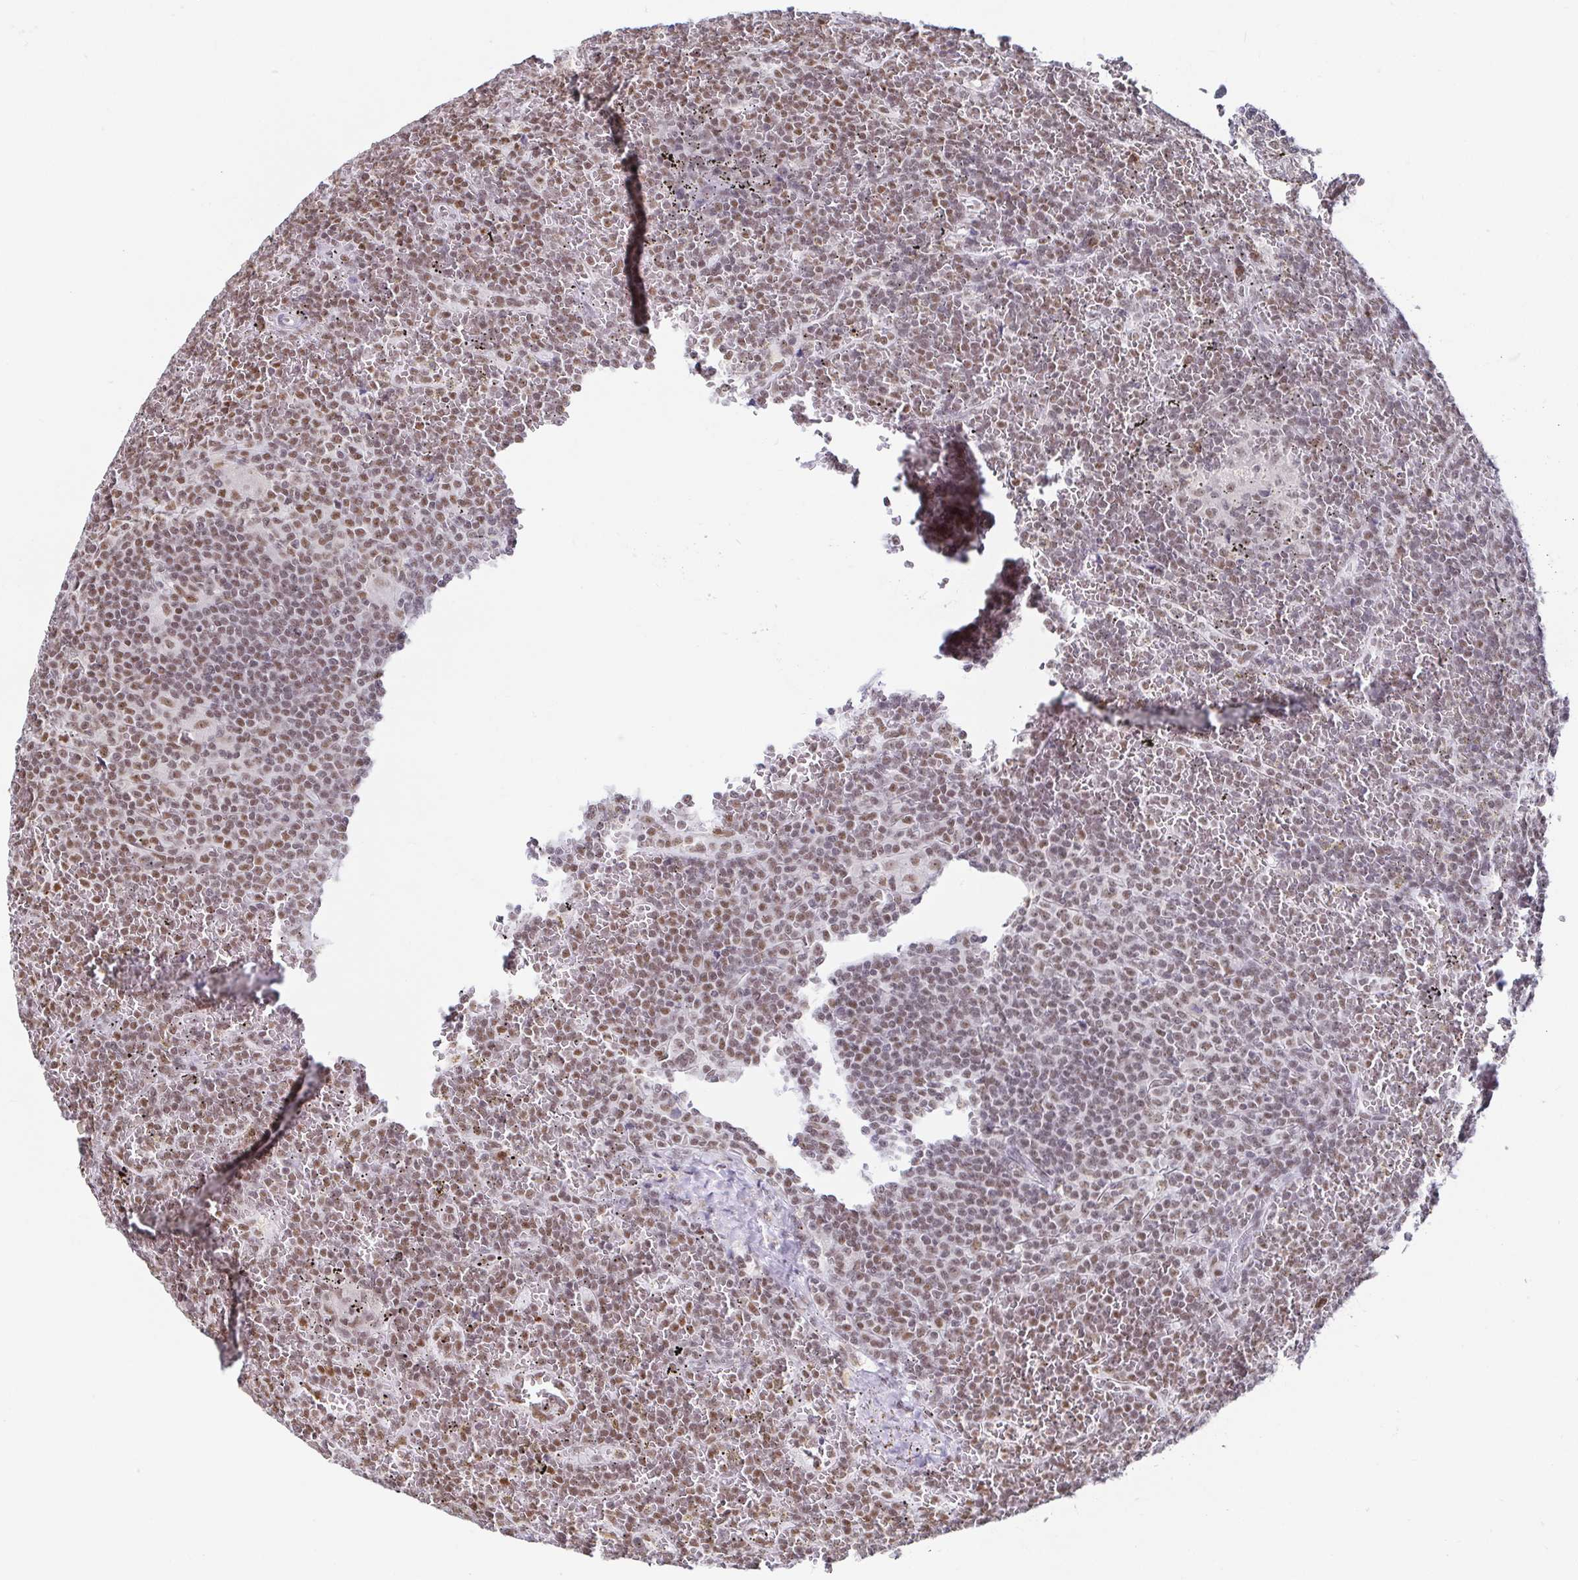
{"staining": {"intensity": "moderate", "quantity": "25%-75%", "location": "nuclear"}, "tissue": "lymphoma", "cell_type": "Tumor cells", "image_type": "cancer", "snomed": [{"axis": "morphology", "description": "Malignant lymphoma, non-Hodgkin's type, Low grade"}, {"axis": "topography", "description": "Spleen"}], "caption": "IHC histopathology image of low-grade malignant lymphoma, non-Hodgkin's type stained for a protein (brown), which exhibits medium levels of moderate nuclear expression in about 25%-75% of tumor cells.", "gene": "EWSR1", "patient": {"sex": "female", "age": 19}}